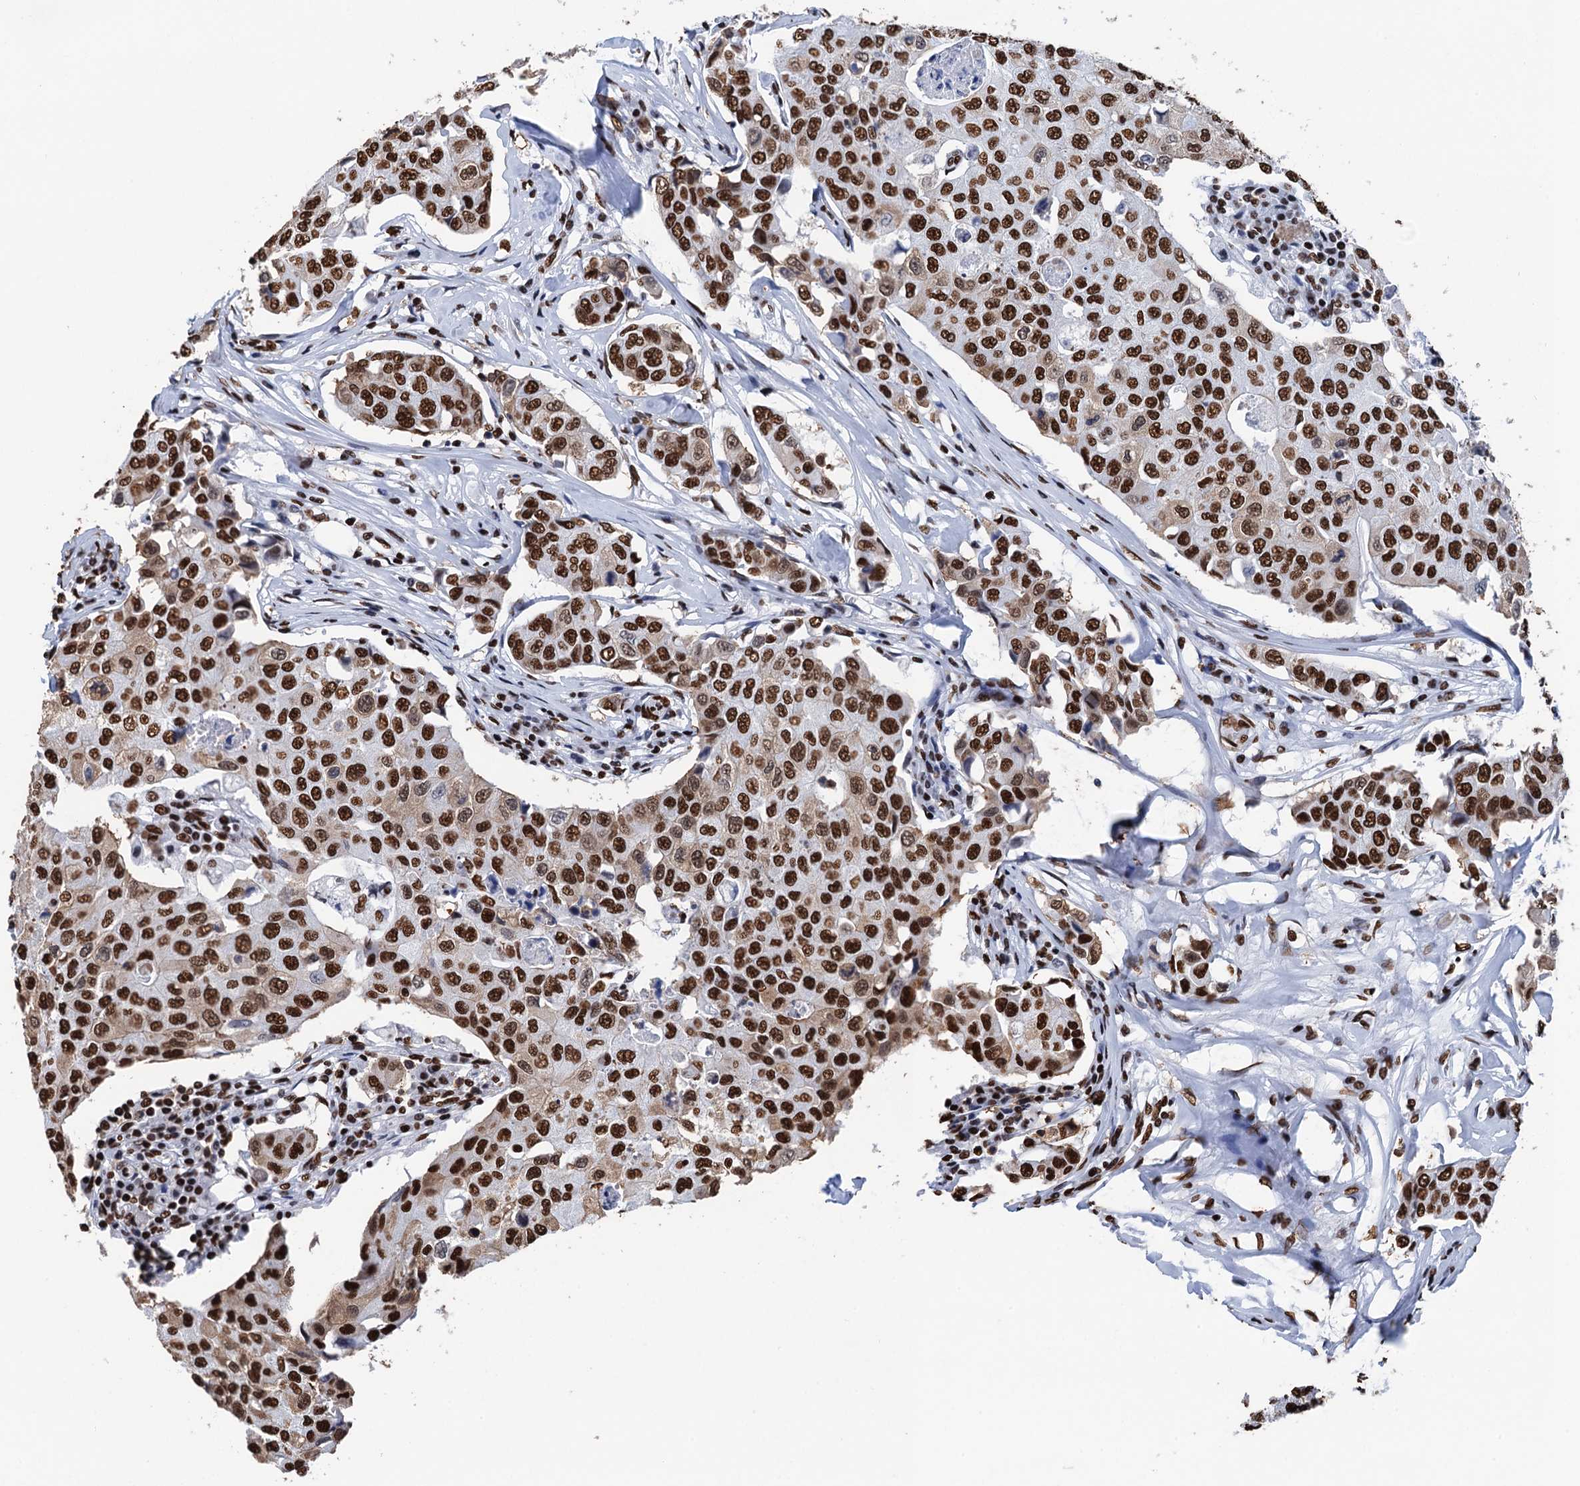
{"staining": {"intensity": "strong", "quantity": ">75%", "location": "nuclear"}, "tissue": "breast cancer", "cell_type": "Tumor cells", "image_type": "cancer", "snomed": [{"axis": "morphology", "description": "Duct carcinoma"}, {"axis": "topography", "description": "Breast"}], "caption": "Tumor cells demonstrate strong nuclear staining in about >75% of cells in invasive ductal carcinoma (breast).", "gene": "UBA2", "patient": {"sex": "female", "age": 80}}